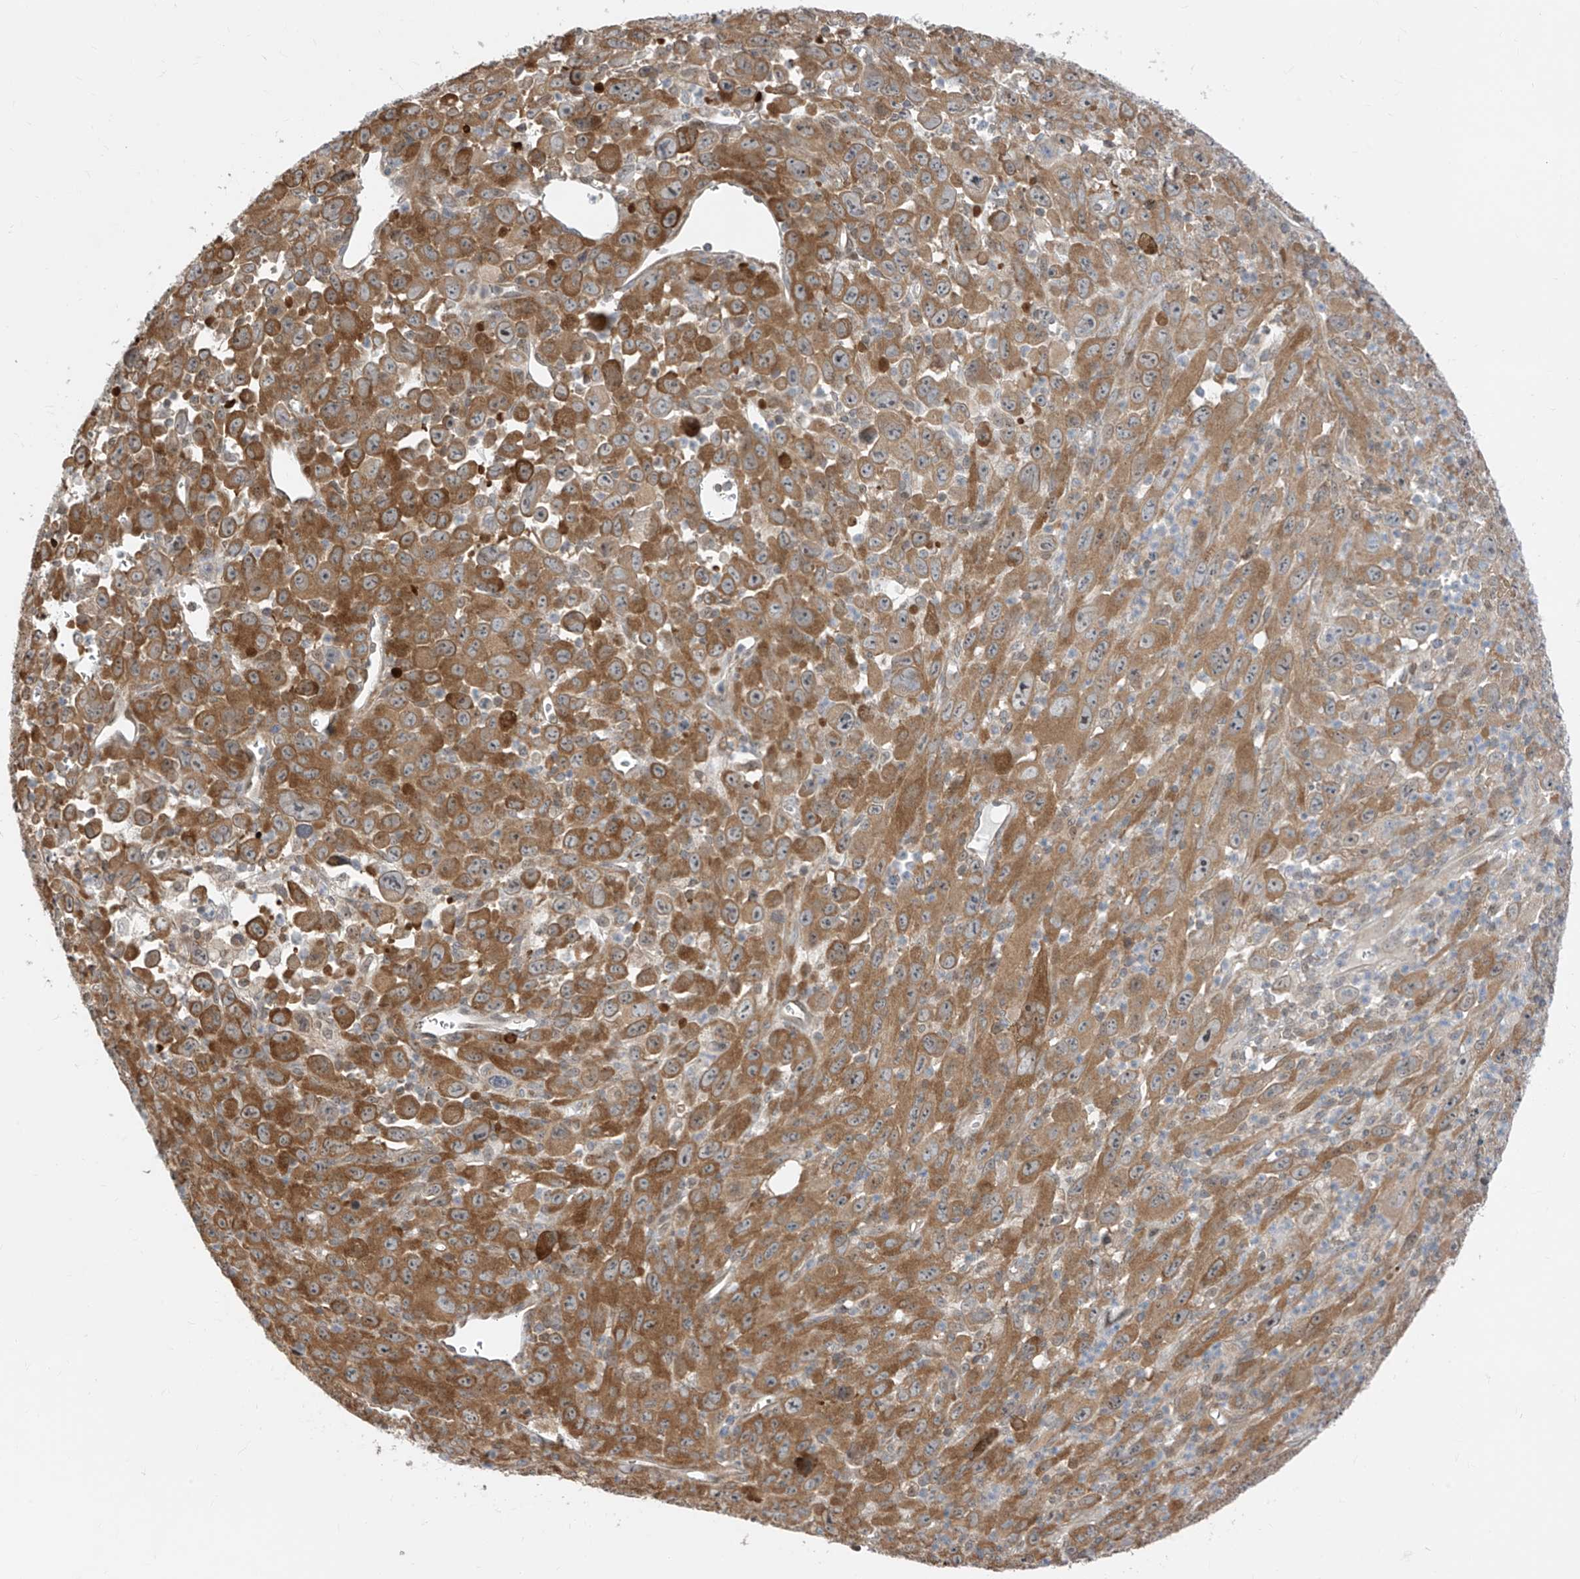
{"staining": {"intensity": "moderate", "quantity": ">75%", "location": "cytoplasmic/membranous"}, "tissue": "melanoma", "cell_type": "Tumor cells", "image_type": "cancer", "snomed": [{"axis": "morphology", "description": "Malignant melanoma, Metastatic site"}, {"axis": "topography", "description": "Skin"}], "caption": "Approximately >75% of tumor cells in human malignant melanoma (metastatic site) reveal moderate cytoplasmic/membranous protein staining as visualized by brown immunohistochemical staining.", "gene": "TTC38", "patient": {"sex": "female", "age": 56}}